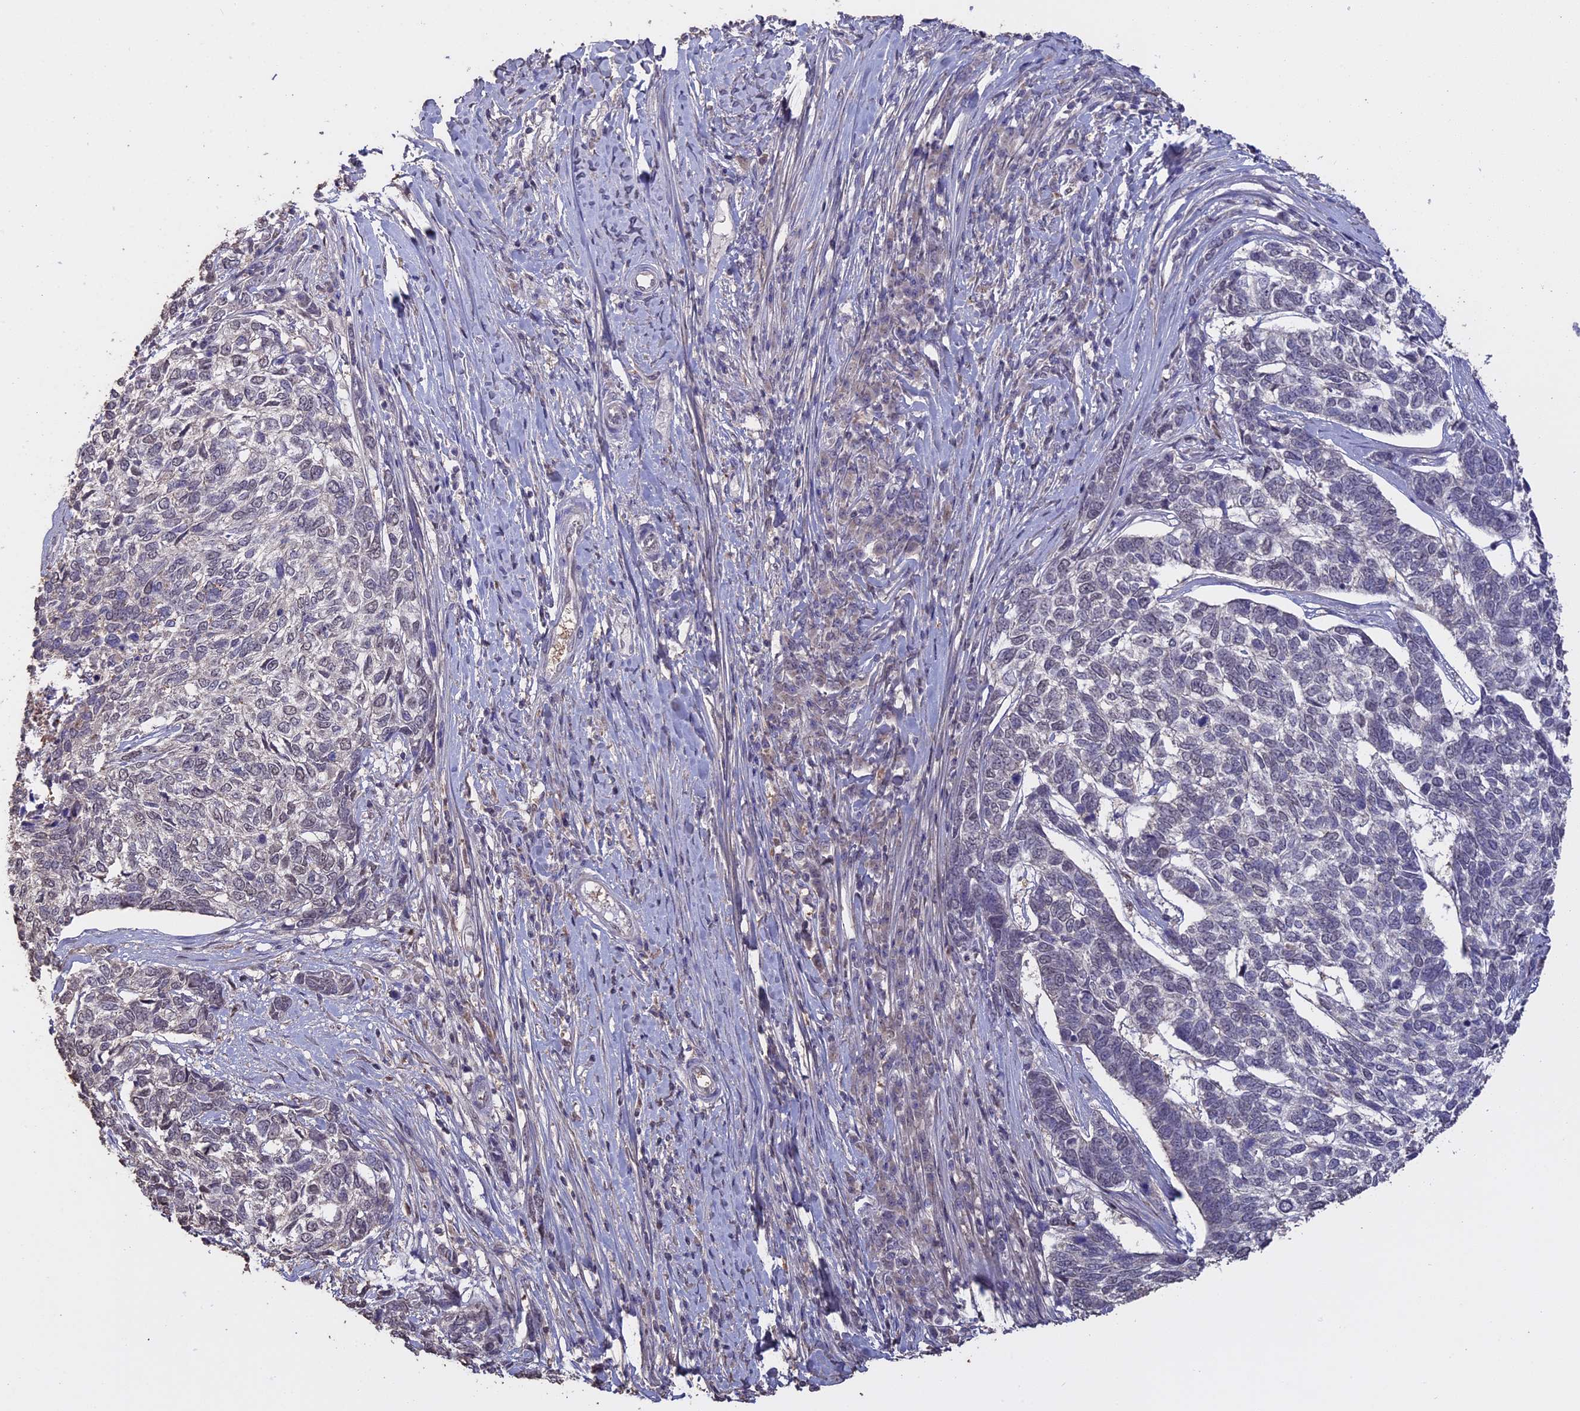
{"staining": {"intensity": "negative", "quantity": "none", "location": "none"}, "tissue": "skin cancer", "cell_type": "Tumor cells", "image_type": "cancer", "snomed": [{"axis": "morphology", "description": "Basal cell carcinoma"}, {"axis": "topography", "description": "Skin"}], "caption": "Skin basal cell carcinoma was stained to show a protein in brown. There is no significant staining in tumor cells.", "gene": "PSMC6", "patient": {"sex": "female", "age": 65}}